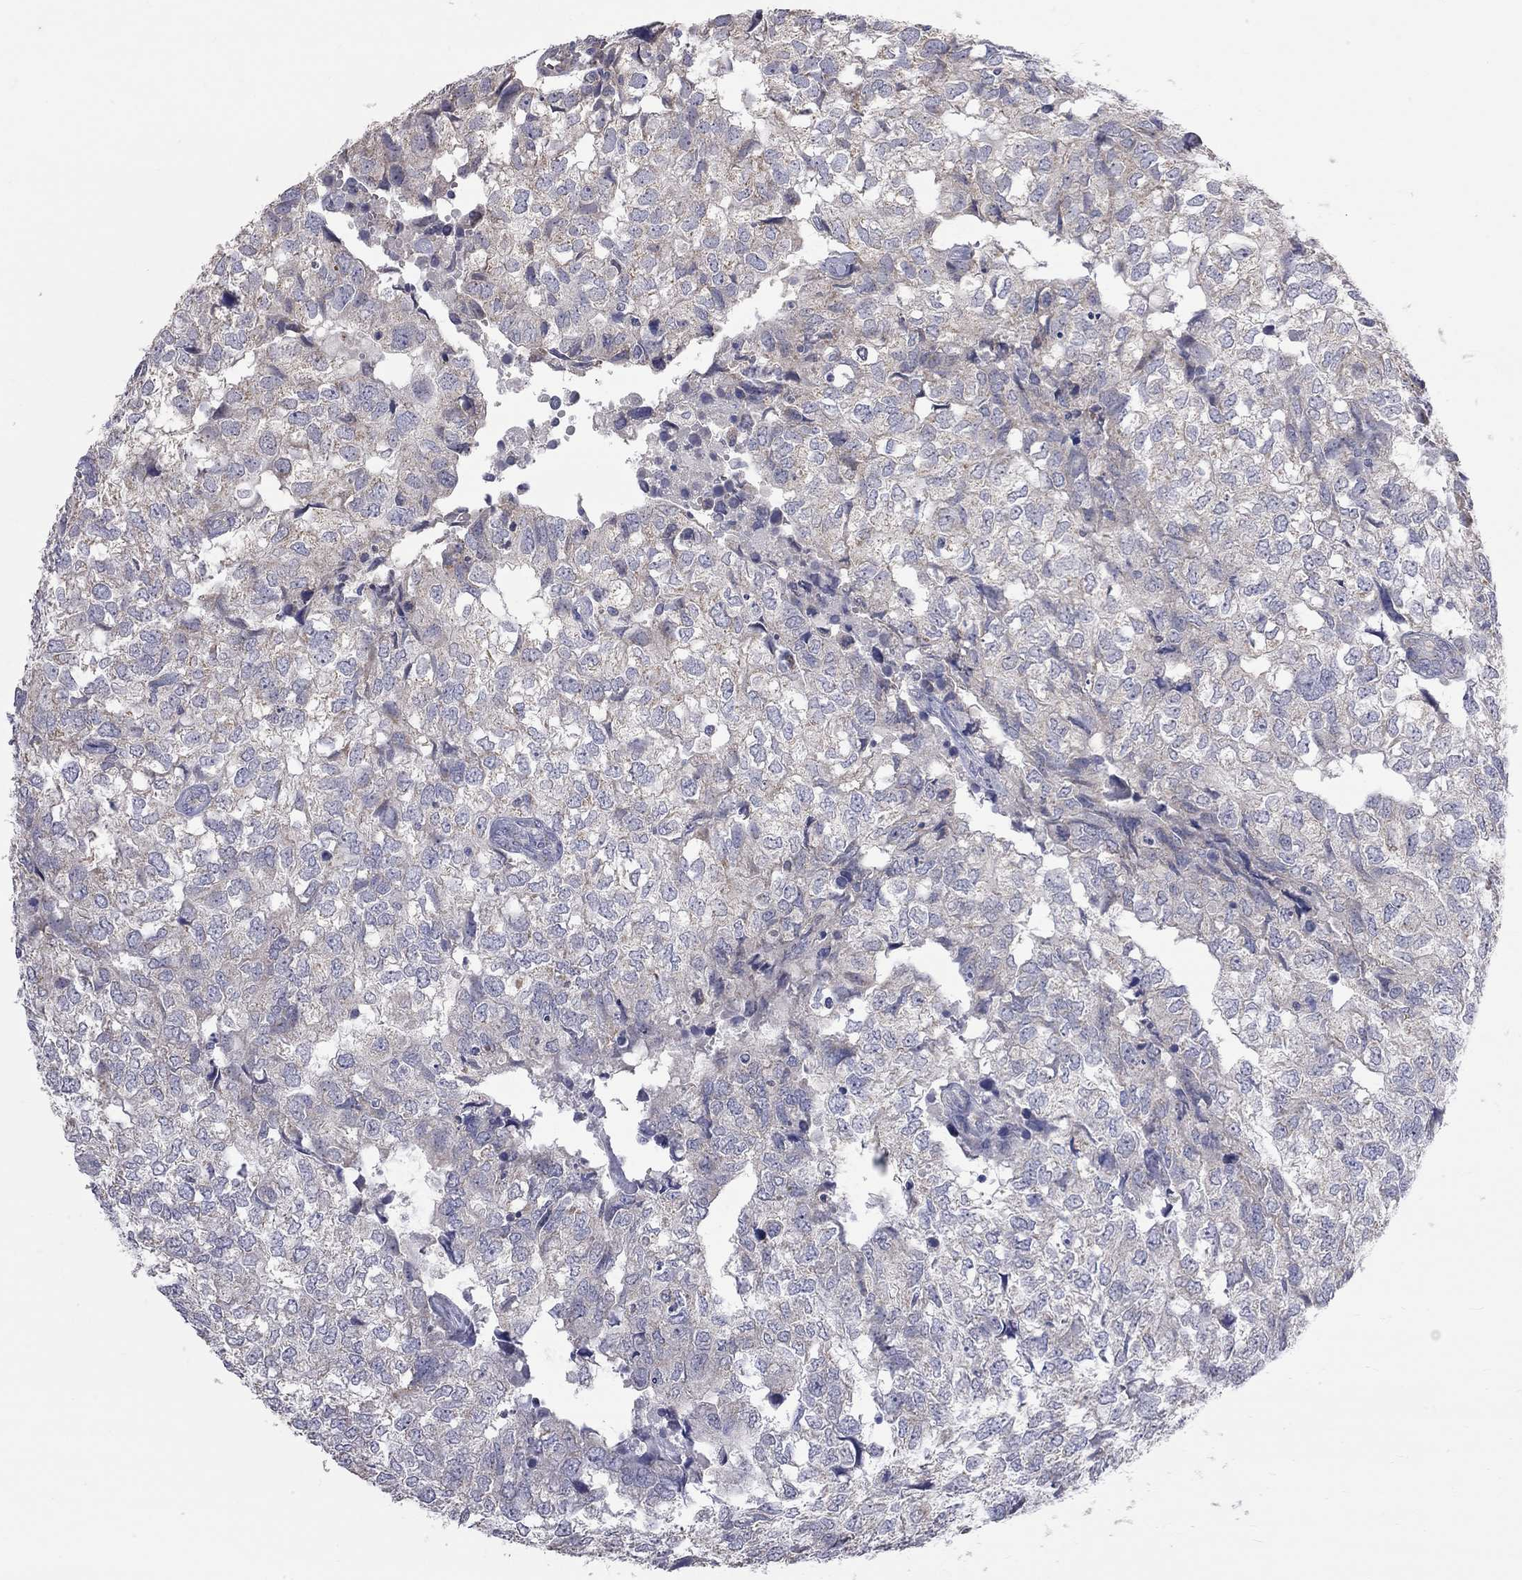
{"staining": {"intensity": "negative", "quantity": "none", "location": "none"}, "tissue": "breast cancer", "cell_type": "Tumor cells", "image_type": "cancer", "snomed": [{"axis": "morphology", "description": "Duct carcinoma"}, {"axis": "topography", "description": "Breast"}], "caption": "A histopathology image of human breast infiltrating ductal carcinoma is negative for staining in tumor cells. Nuclei are stained in blue.", "gene": "OPRK1", "patient": {"sex": "female", "age": 30}}